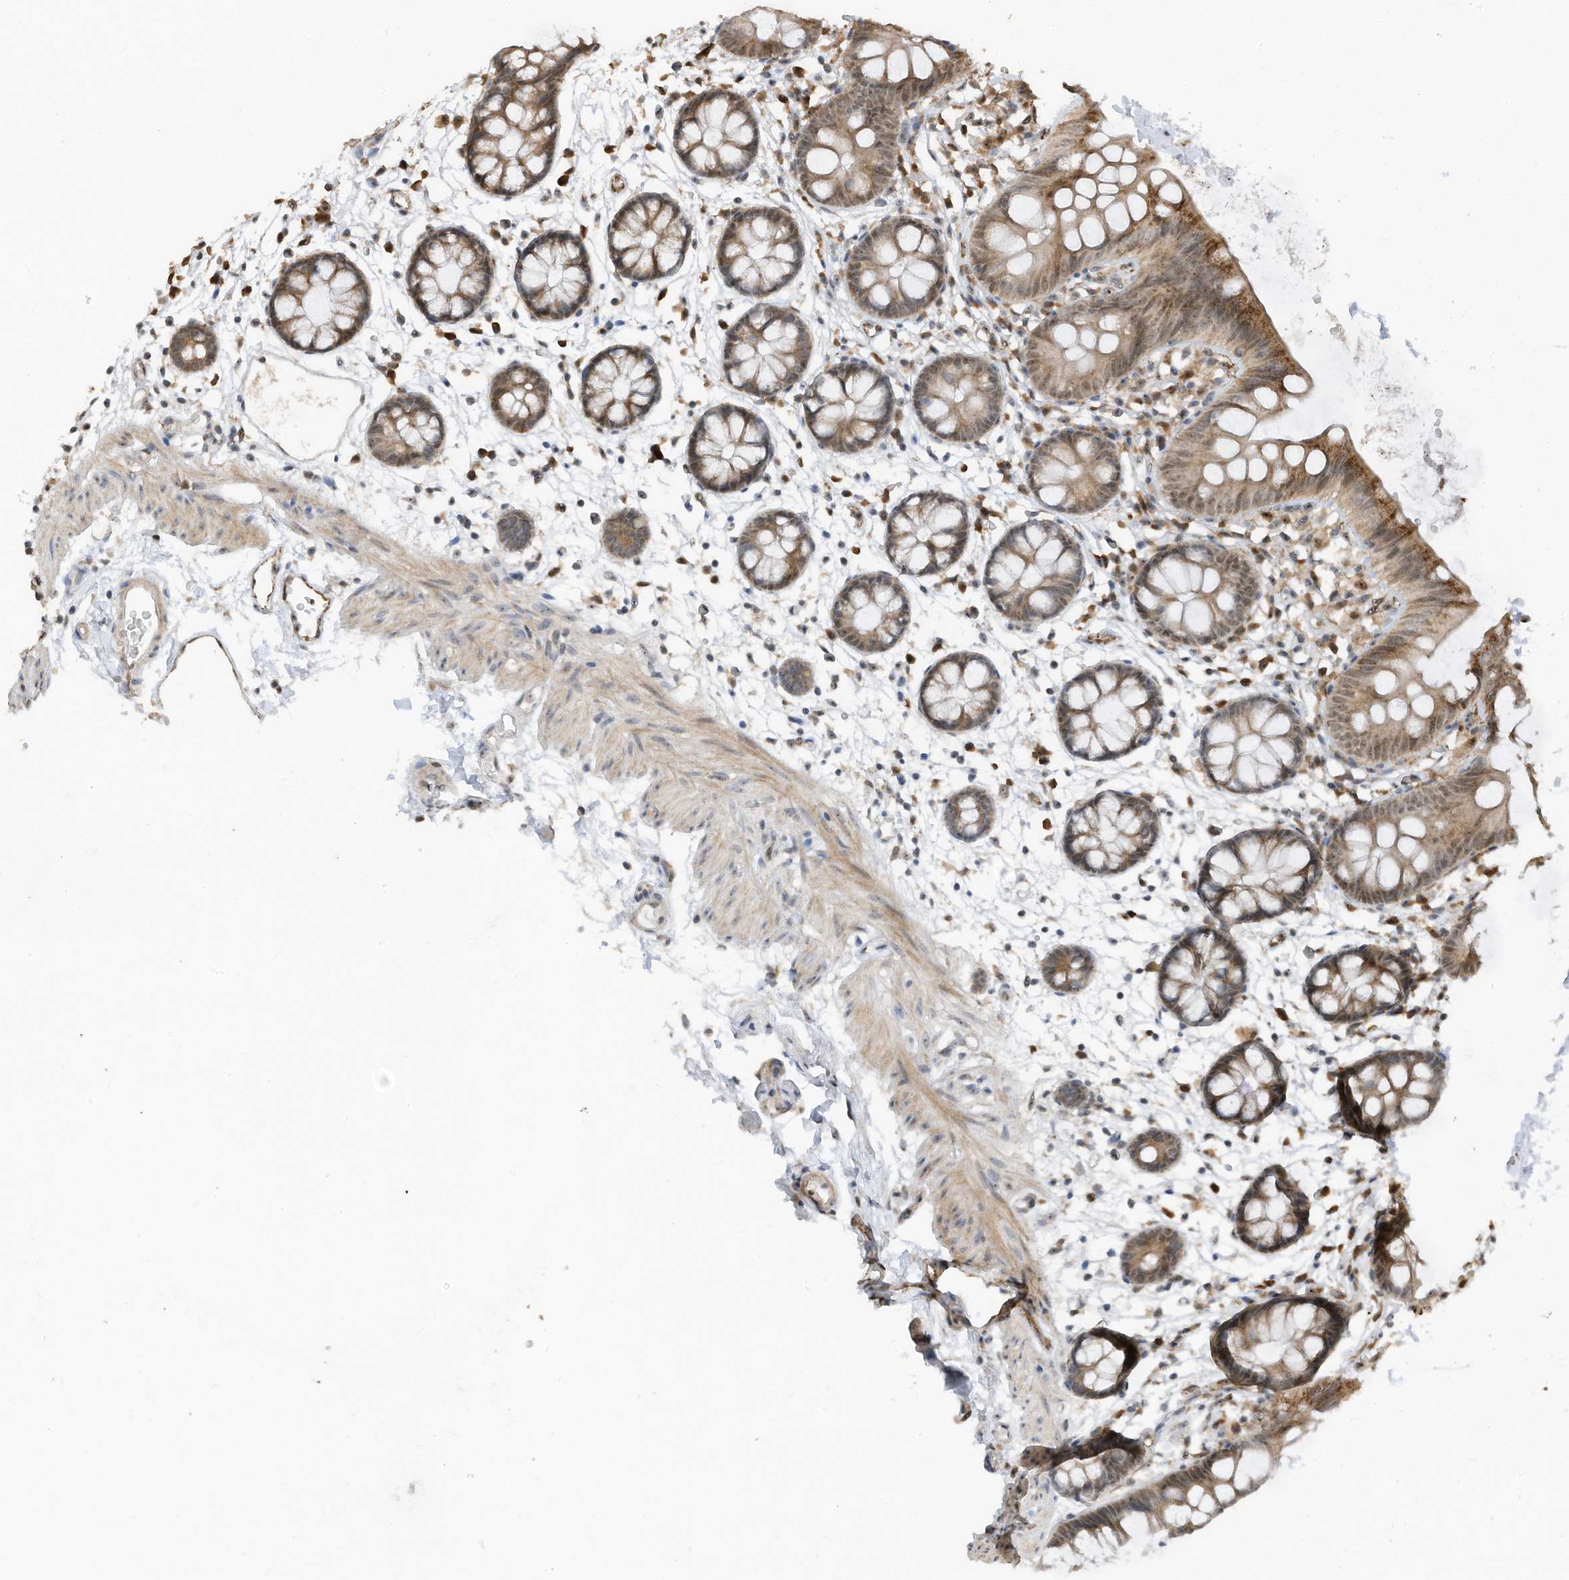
{"staining": {"intensity": "moderate", "quantity": ">75%", "location": "cytoplasmic/membranous,nuclear"}, "tissue": "colon", "cell_type": "Endothelial cells", "image_type": "normal", "snomed": [{"axis": "morphology", "description": "Normal tissue, NOS"}, {"axis": "topography", "description": "Colon"}], "caption": "A photomicrograph of human colon stained for a protein displays moderate cytoplasmic/membranous,nuclear brown staining in endothelial cells.", "gene": "ERLEC1", "patient": {"sex": "male", "age": 56}}